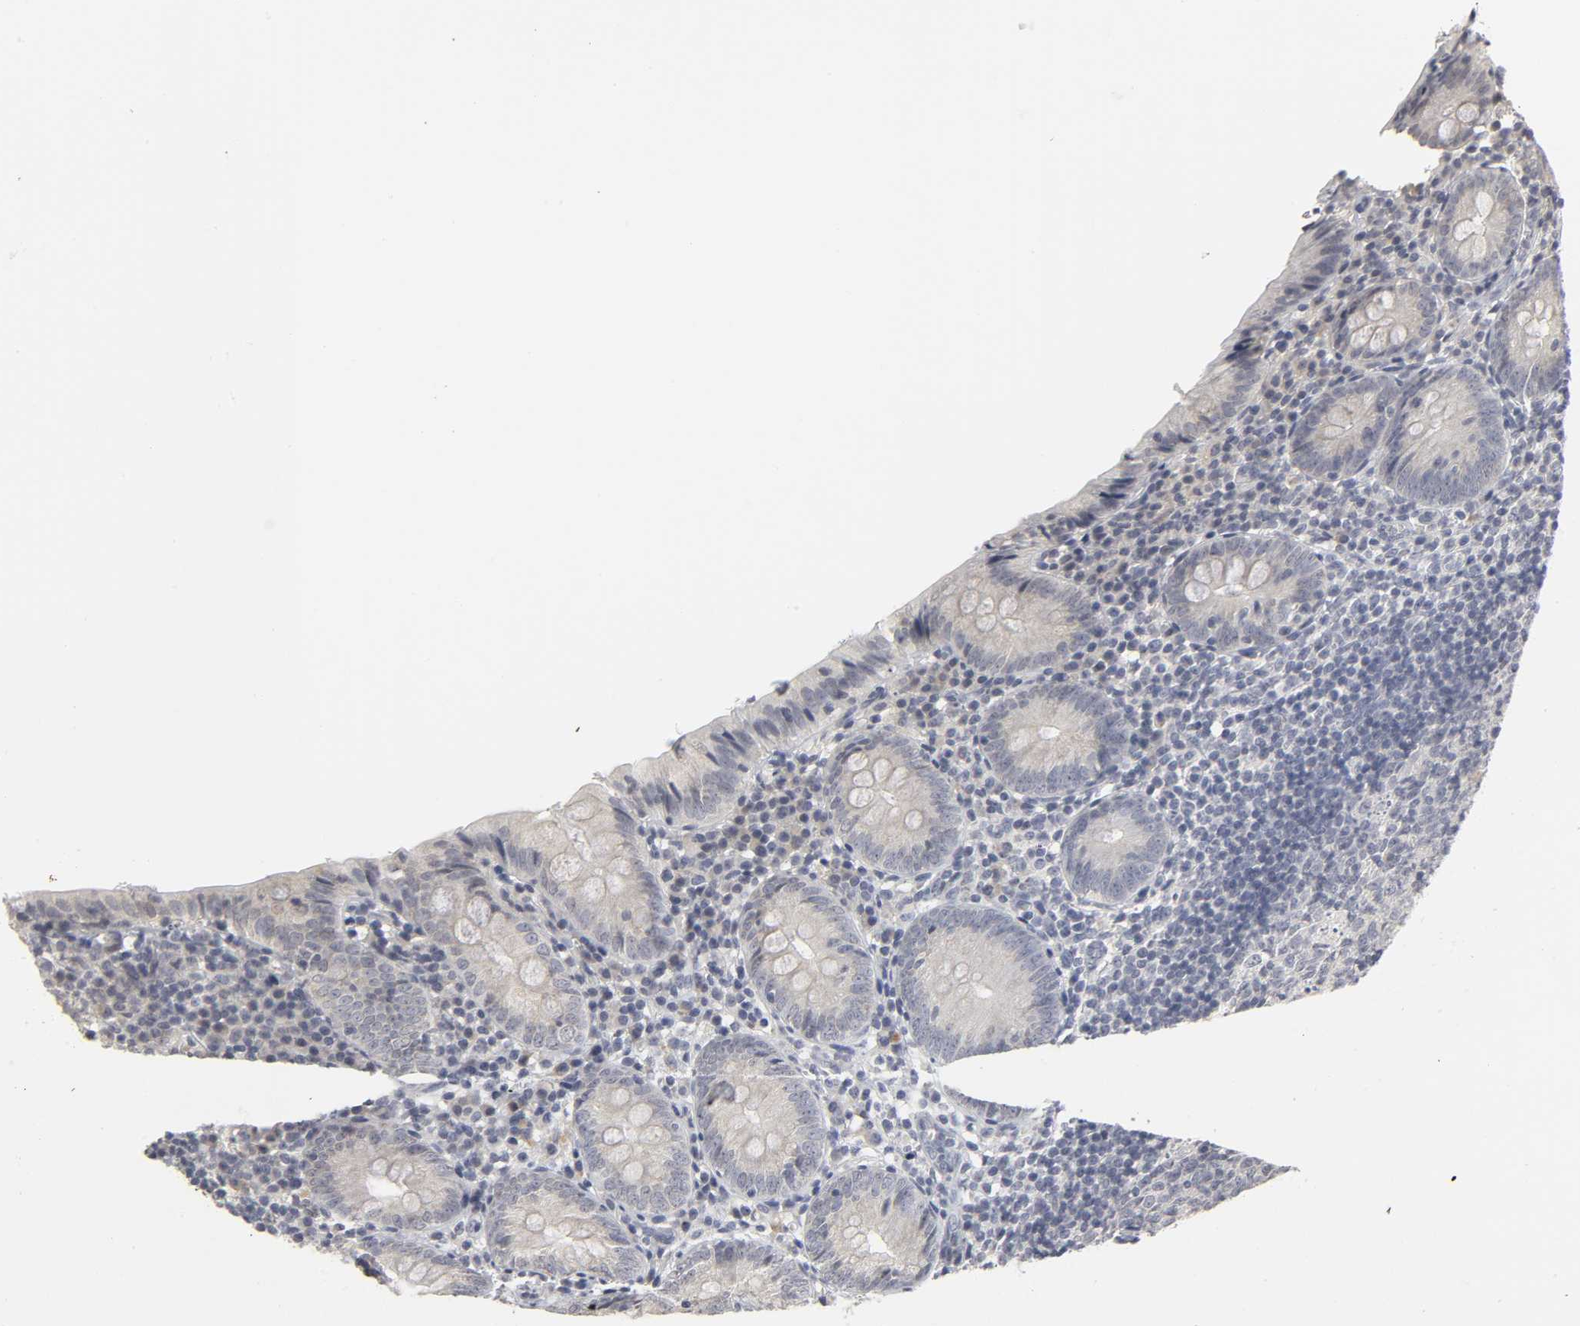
{"staining": {"intensity": "negative", "quantity": "none", "location": "none"}, "tissue": "appendix", "cell_type": "Glandular cells", "image_type": "normal", "snomed": [{"axis": "morphology", "description": "Normal tissue, NOS"}, {"axis": "topography", "description": "Appendix"}], "caption": "High power microscopy image of an immunohistochemistry micrograph of benign appendix, revealing no significant staining in glandular cells.", "gene": "TCAP", "patient": {"sex": "female", "age": 10}}